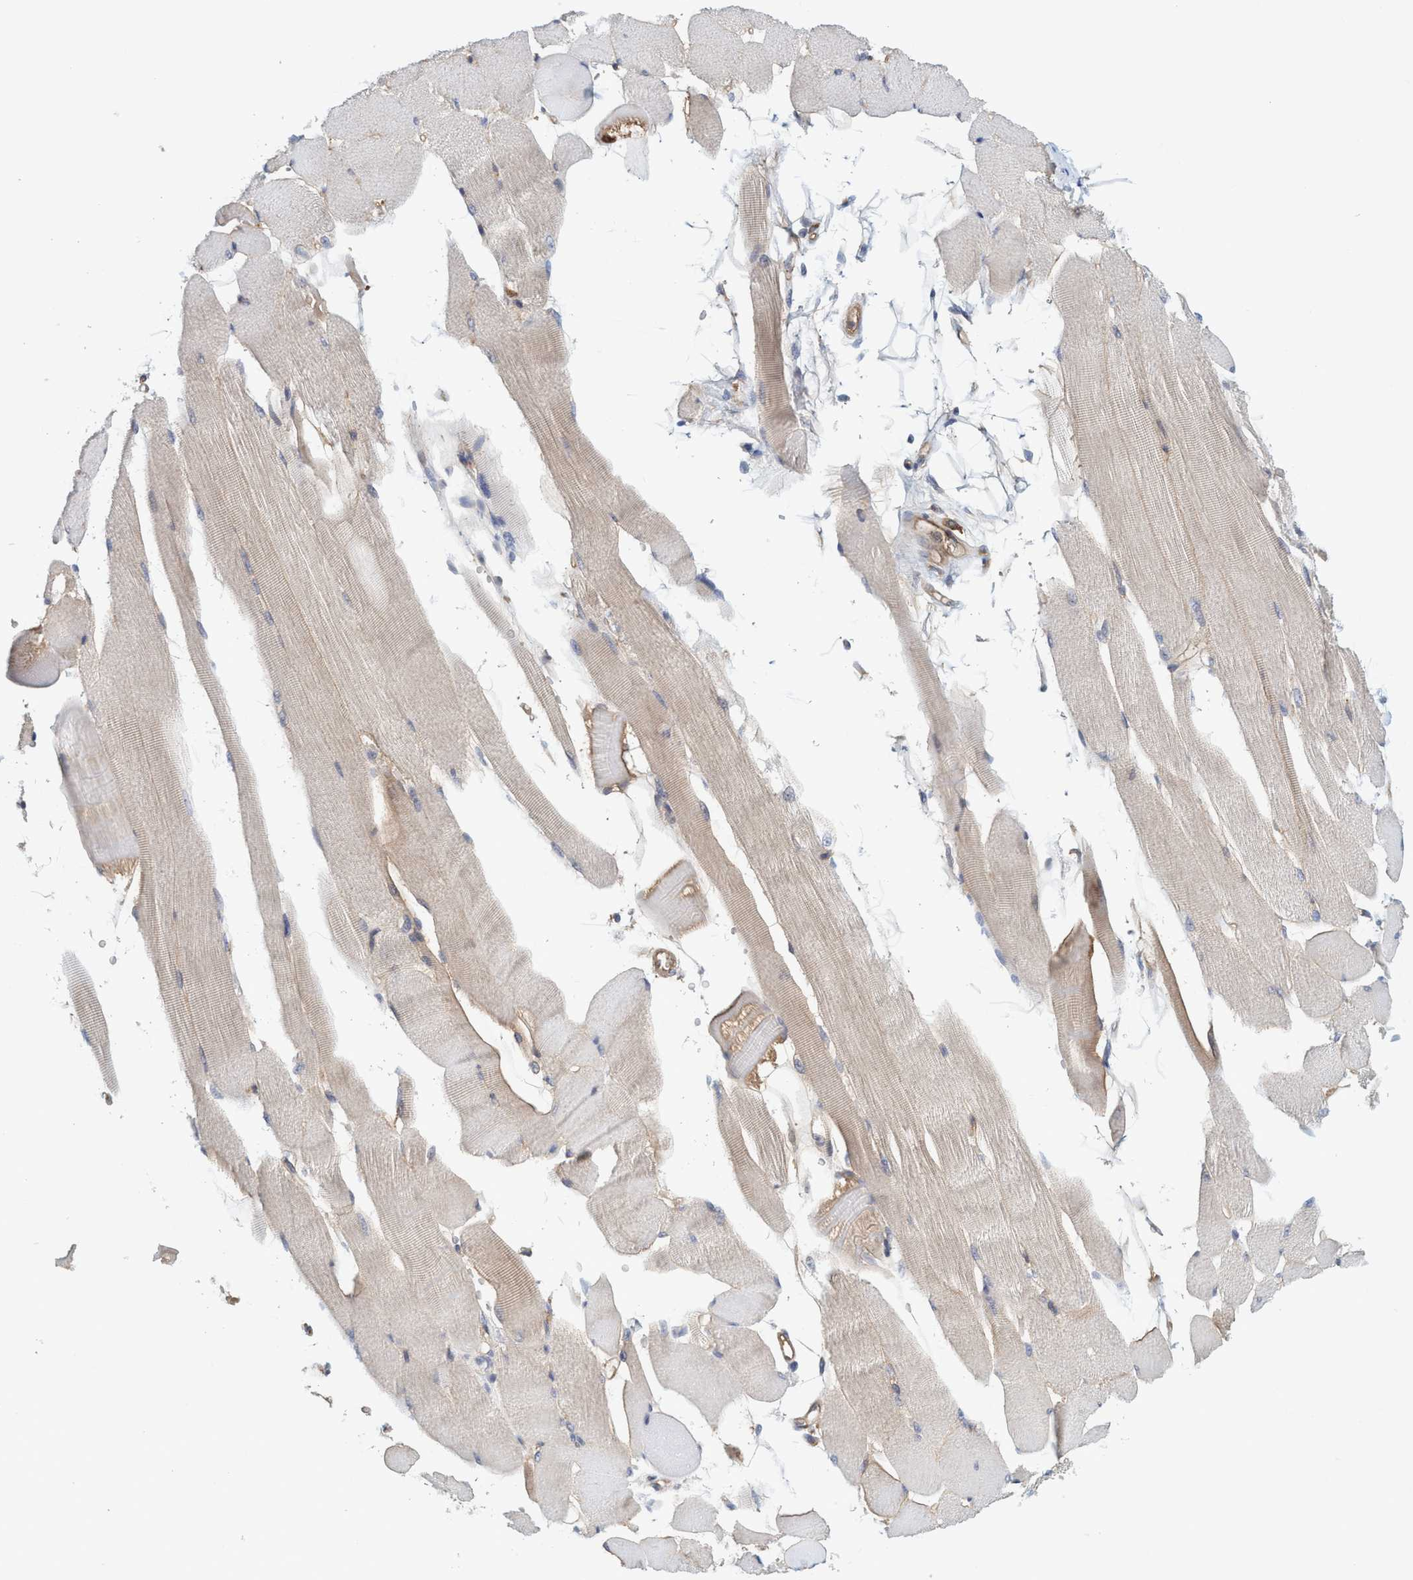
{"staining": {"intensity": "negative", "quantity": "none", "location": "none"}, "tissue": "skeletal muscle", "cell_type": "Myocytes", "image_type": "normal", "snomed": [{"axis": "morphology", "description": "Normal tissue, NOS"}, {"axis": "topography", "description": "Skeletal muscle"}, {"axis": "topography", "description": "Peripheral nerve tissue"}], "caption": "This is an IHC image of normal skeletal muscle. There is no staining in myocytes.", "gene": "SPECC1", "patient": {"sex": "female", "age": 84}}